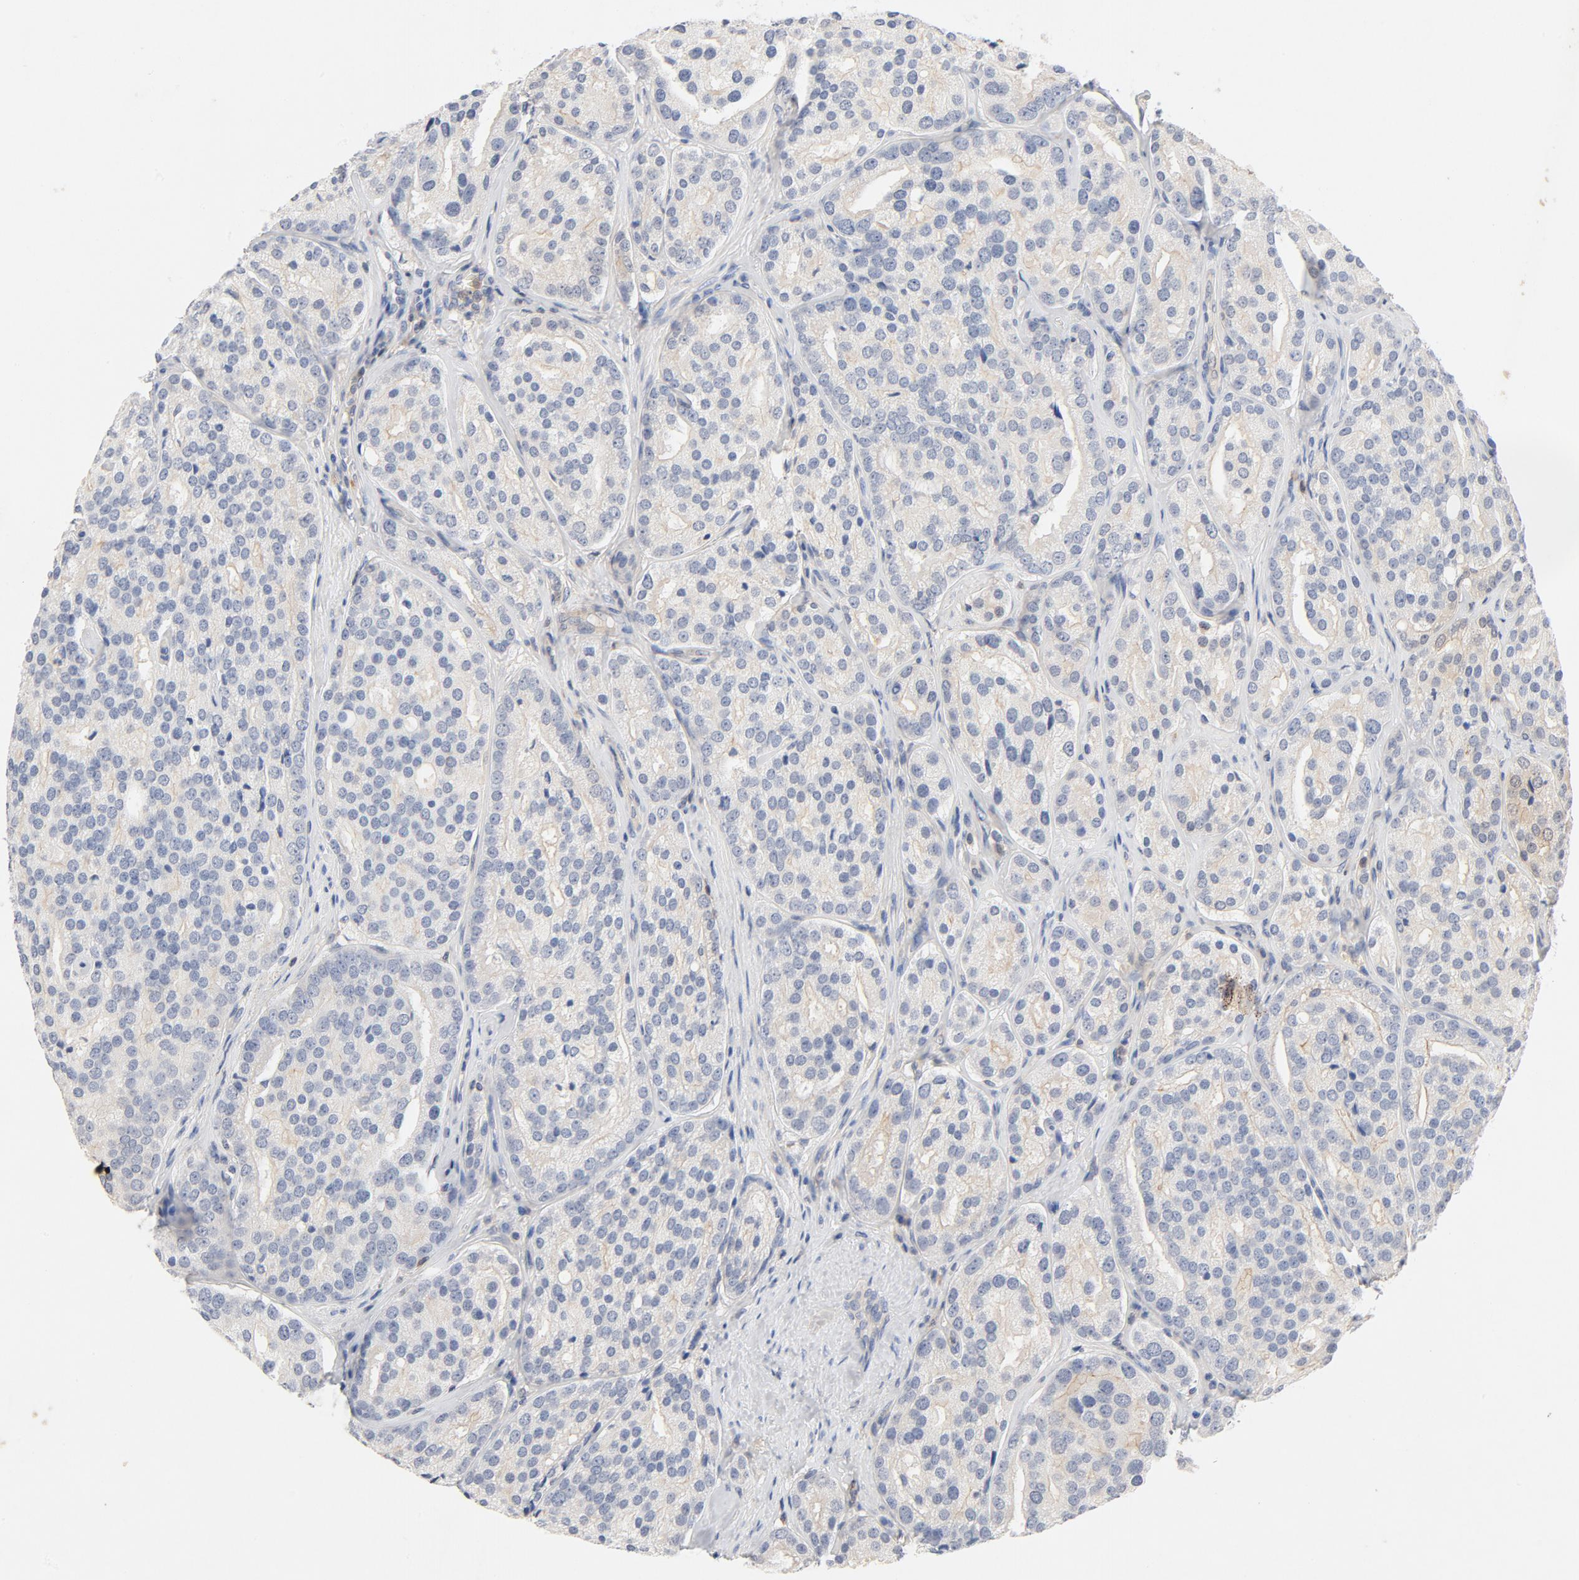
{"staining": {"intensity": "weak", "quantity": "<25%", "location": "cytoplasmic/membranous"}, "tissue": "prostate cancer", "cell_type": "Tumor cells", "image_type": "cancer", "snomed": [{"axis": "morphology", "description": "Adenocarcinoma, High grade"}, {"axis": "topography", "description": "Prostate"}], "caption": "This is an immunohistochemistry (IHC) image of high-grade adenocarcinoma (prostate). There is no expression in tumor cells.", "gene": "STAT1", "patient": {"sex": "male", "age": 64}}